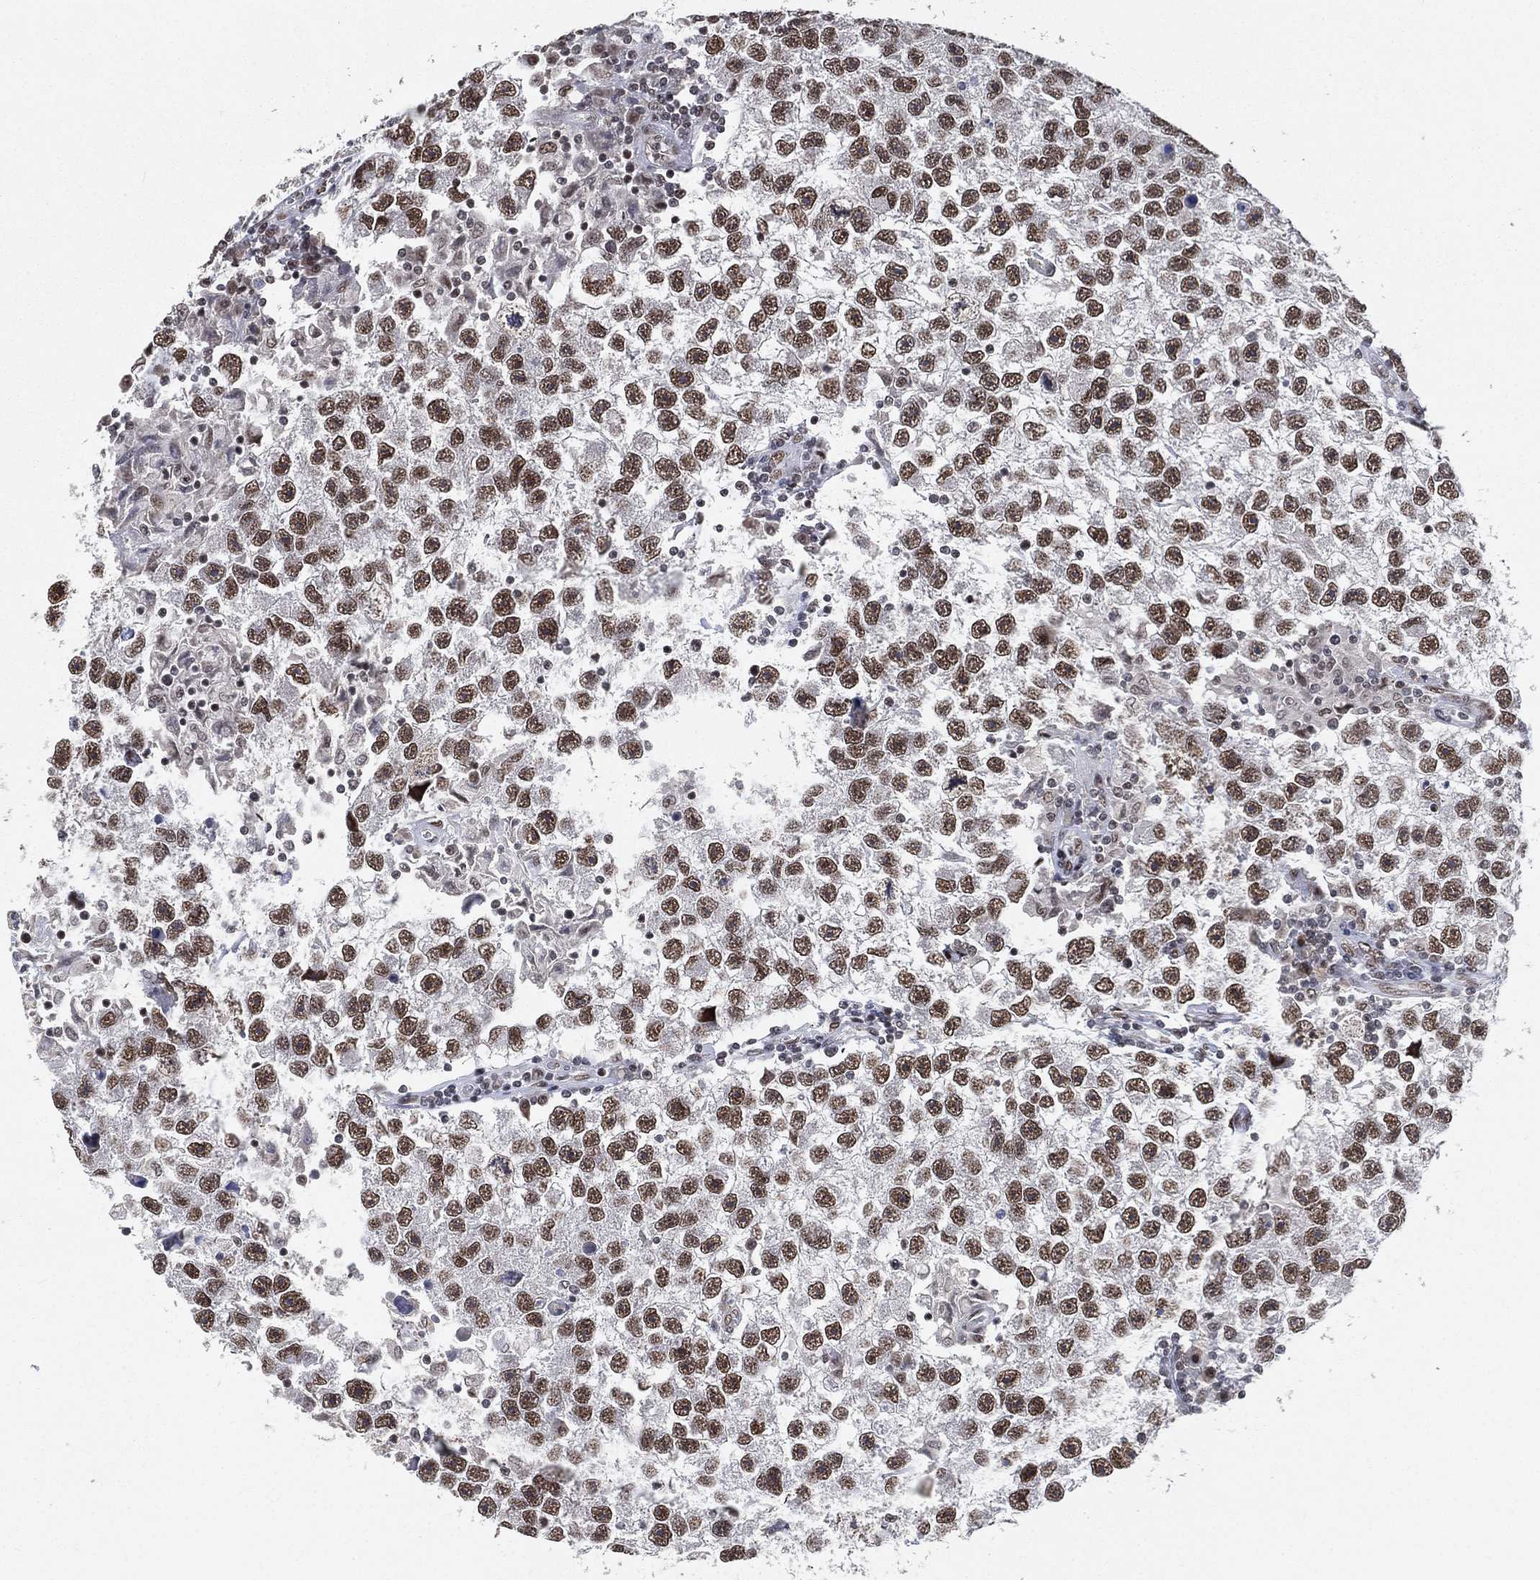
{"staining": {"intensity": "strong", "quantity": ">75%", "location": "nuclear"}, "tissue": "testis cancer", "cell_type": "Tumor cells", "image_type": "cancer", "snomed": [{"axis": "morphology", "description": "Seminoma, NOS"}, {"axis": "topography", "description": "Testis"}], "caption": "This is a photomicrograph of immunohistochemistry (IHC) staining of seminoma (testis), which shows strong expression in the nuclear of tumor cells.", "gene": "YLPM1", "patient": {"sex": "male", "age": 26}}